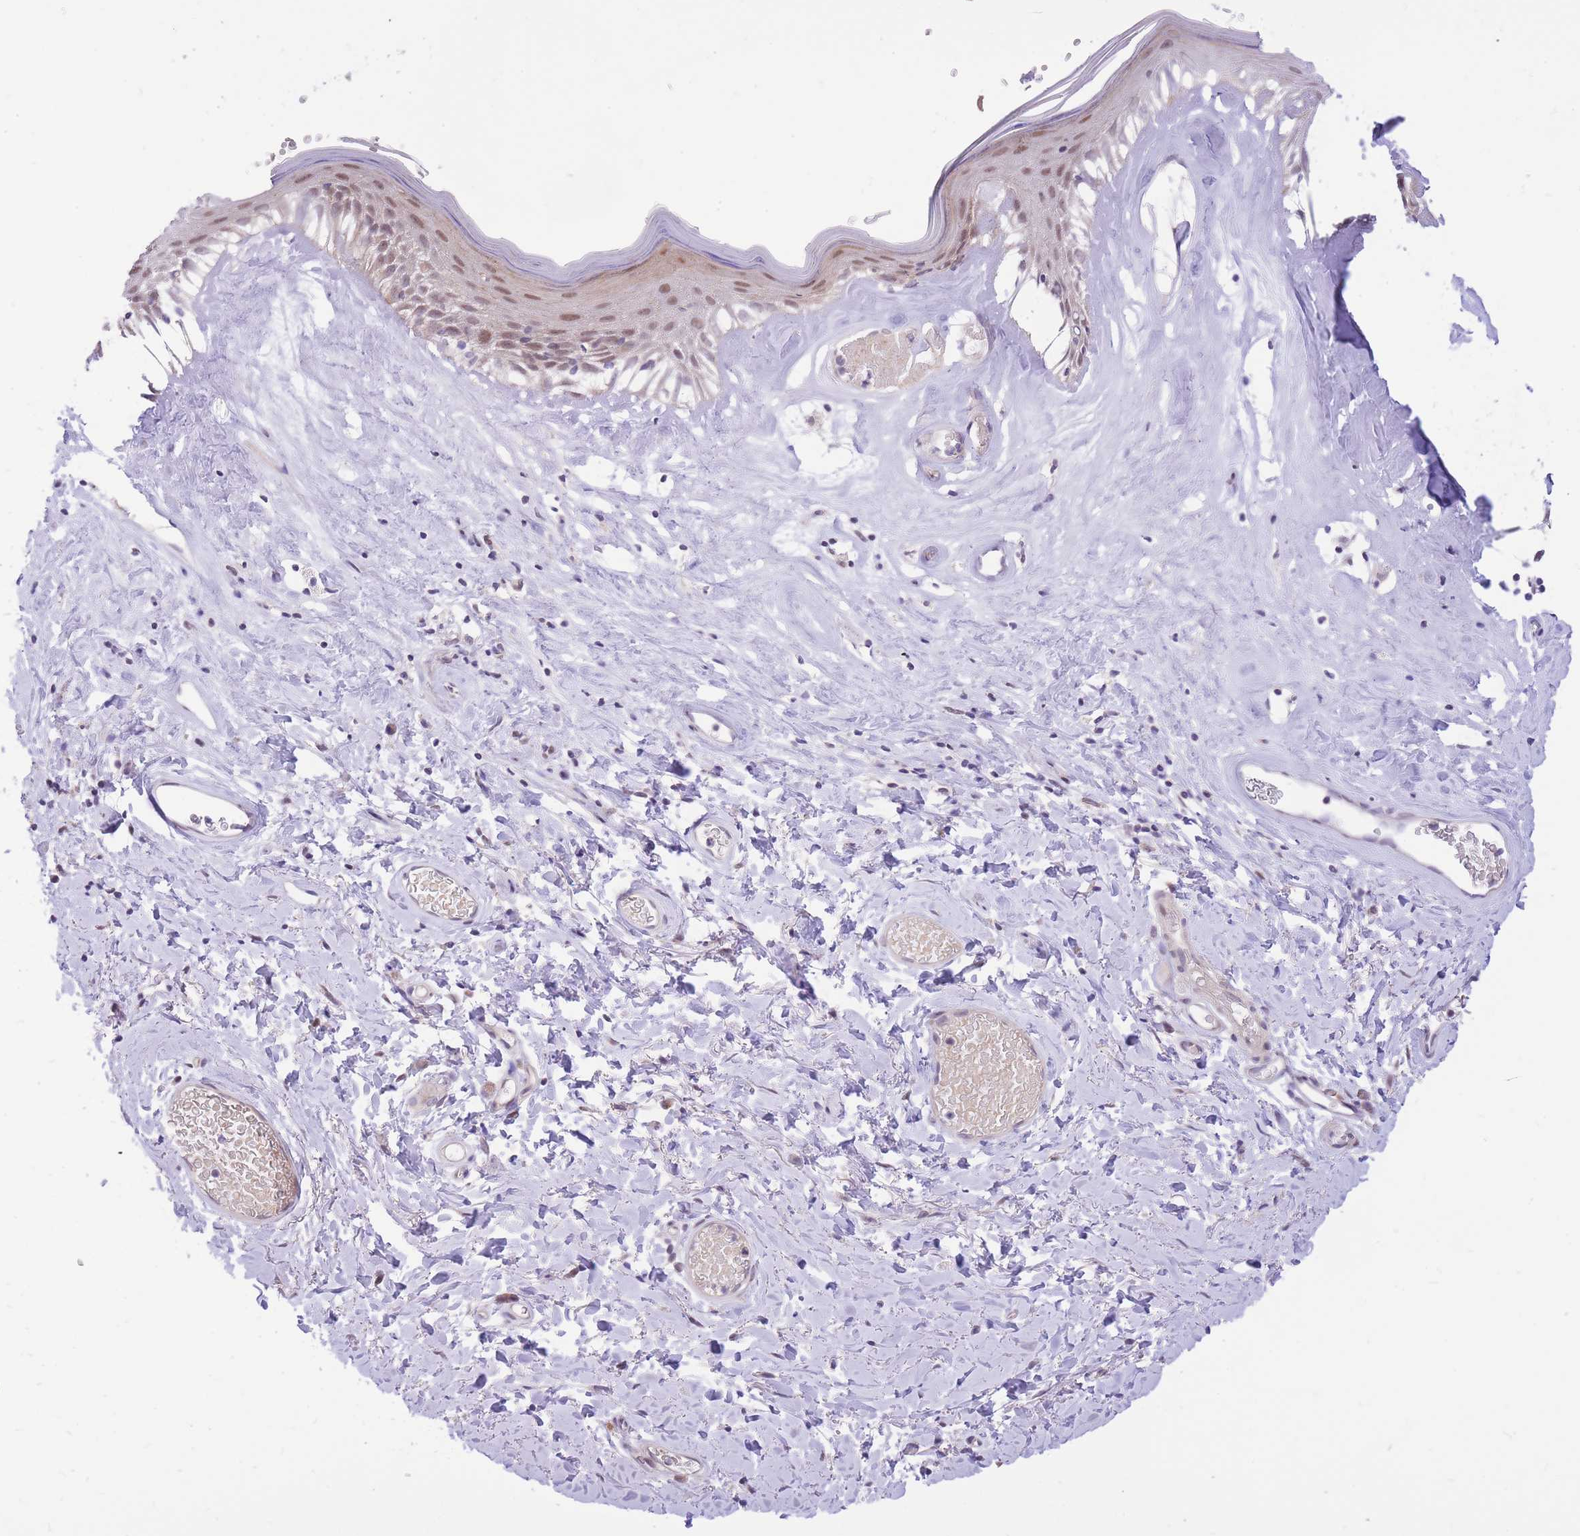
{"staining": {"intensity": "moderate", "quantity": ">75%", "location": "nuclear"}, "tissue": "skin", "cell_type": "Epidermal cells", "image_type": "normal", "snomed": [{"axis": "morphology", "description": "Normal tissue, NOS"}, {"axis": "morphology", "description": "Inflammation, NOS"}, {"axis": "topography", "description": "Vulva"}], "caption": "Unremarkable skin exhibits moderate nuclear positivity in approximately >75% of epidermal cells (Brightfield microscopy of DAB IHC at high magnification)..", "gene": "MINDY2", "patient": {"sex": "female", "age": 86}}